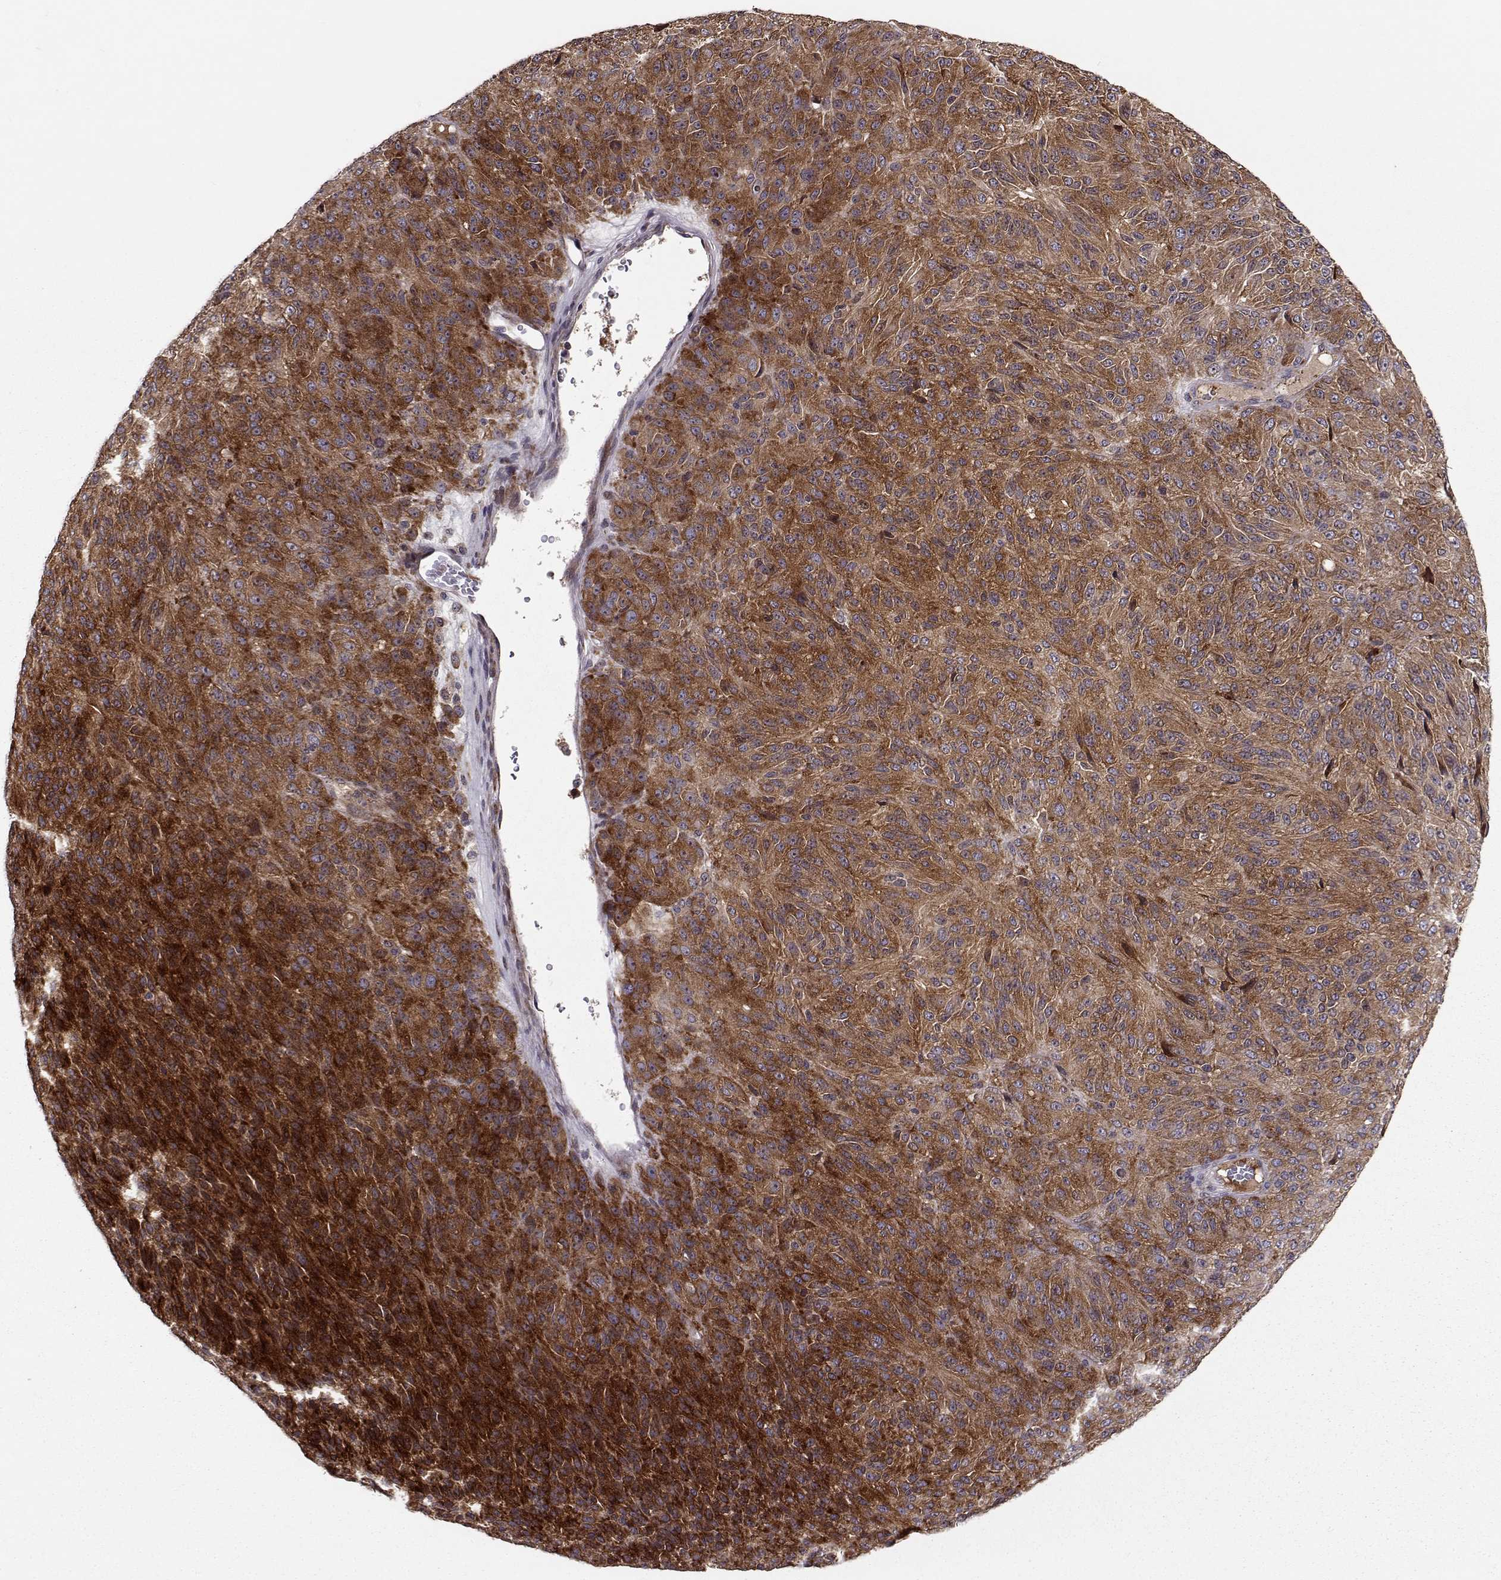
{"staining": {"intensity": "strong", "quantity": ">75%", "location": "cytoplasmic/membranous"}, "tissue": "melanoma", "cell_type": "Tumor cells", "image_type": "cancer", "snomed": [{"axis": "morphology", "description": "Malignant melanoma, Metastatic site"}, {"axis": "topography", "description": "Brain"}], "caption": "Human malignant melanoma (metastatic site) stained with a protein marker shows strong staining in tumor cells.", "gene": "RPL31", "patient": {"sex": "female", "age": 56}}